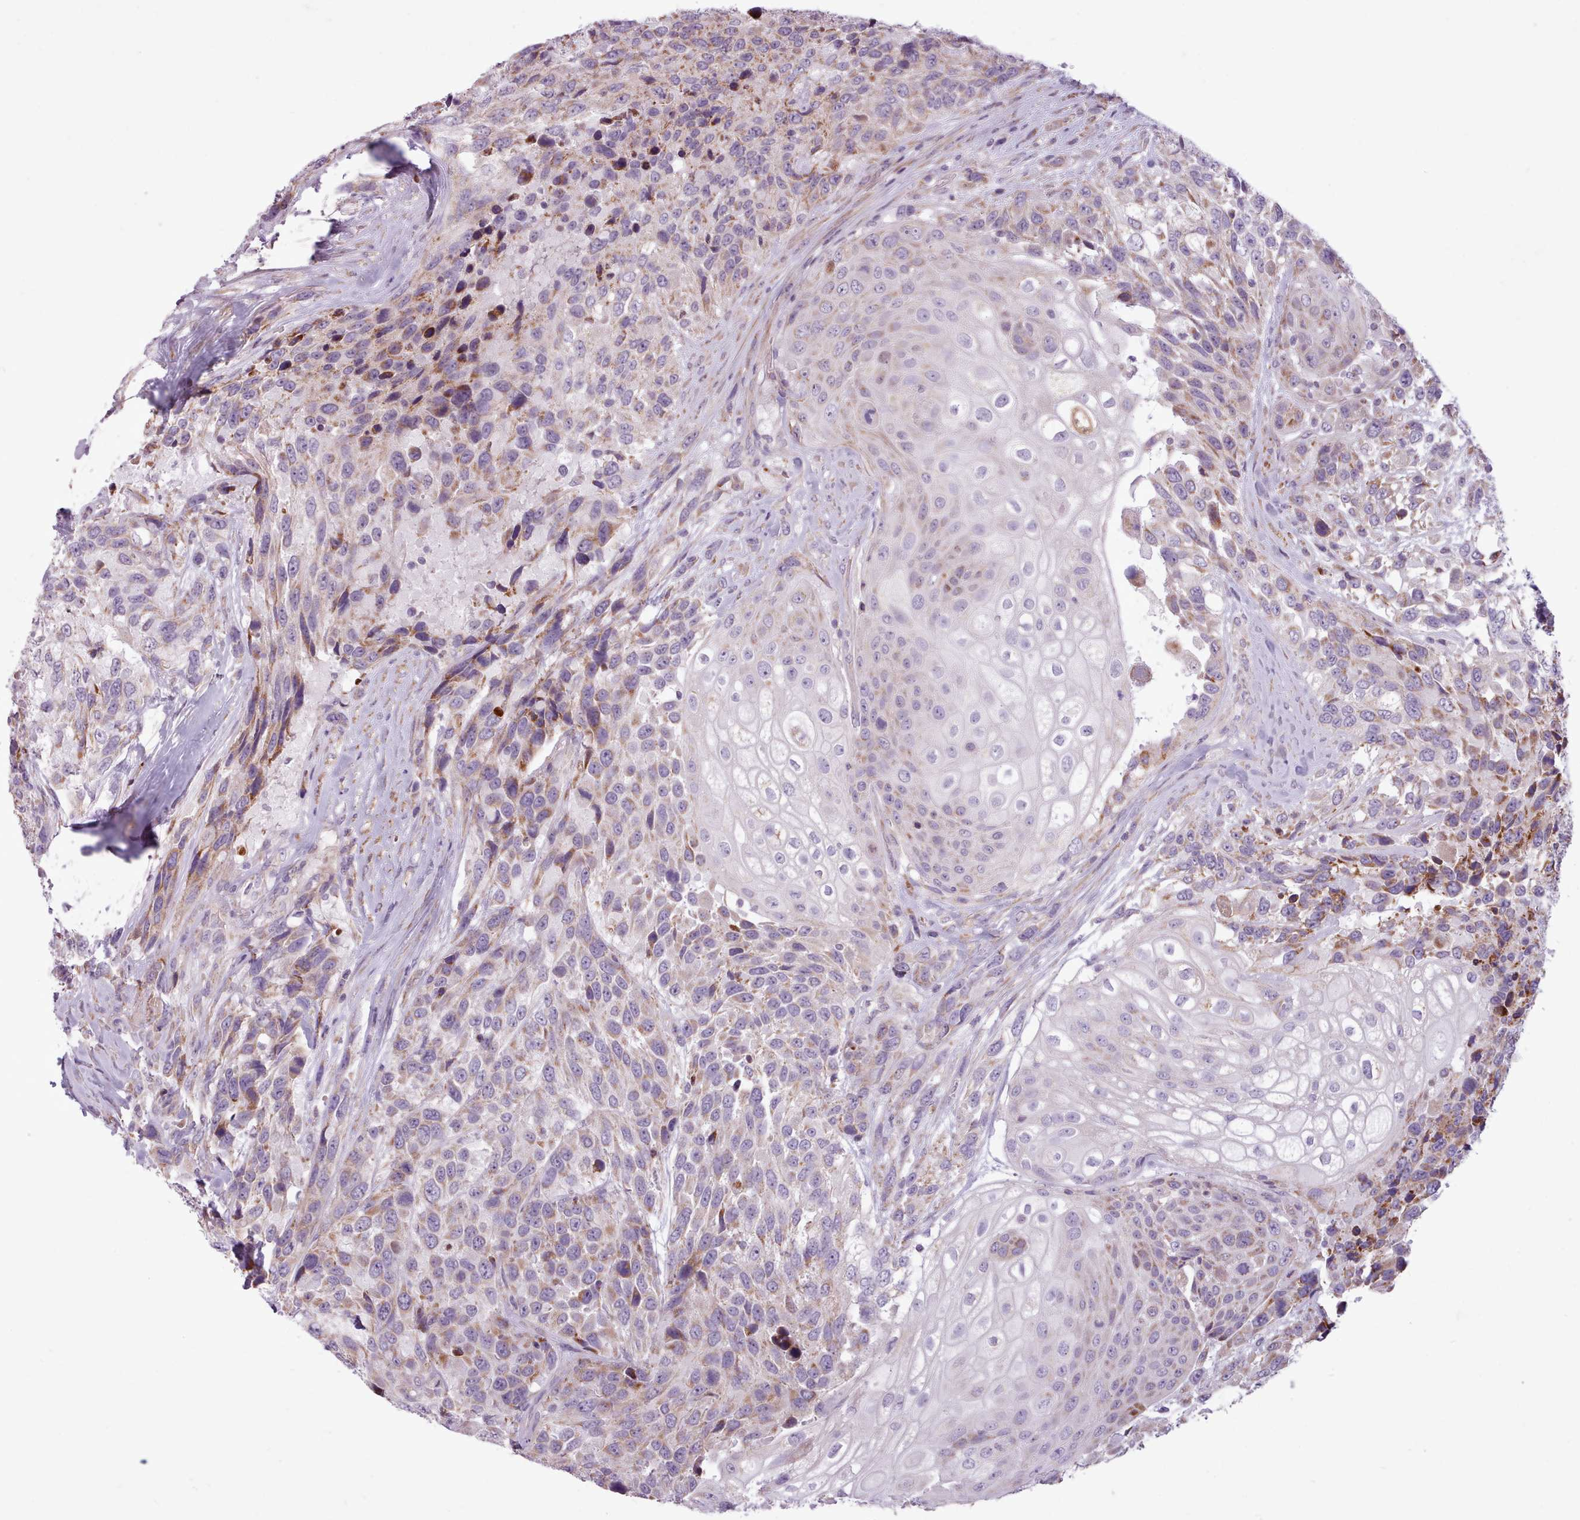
{"staining": {"intensity": "moderate", "quantity": "<25%", "location": "cytoplasmic/membranous"}, "tissue": "urothelial cancer", "cell_type": "Tumor cells", "image_type": "cancer", "snomed": [{"axis": "morphology", "description": "Urothelial carcinoma, High grade"}, {"axis": "topography", "description": "Urinary bladder"}], "caption": "Immunohistochemical staining of high-grade urothelial carcinoma exhibits low levels of moderate cytoplasmic/membranous positivity in about <25% of tumor cells. (DAB IHC with brightfield microscopy, high magnification).", "gene": "AVL9", "patient": {"sex": "female", "age": 70}}